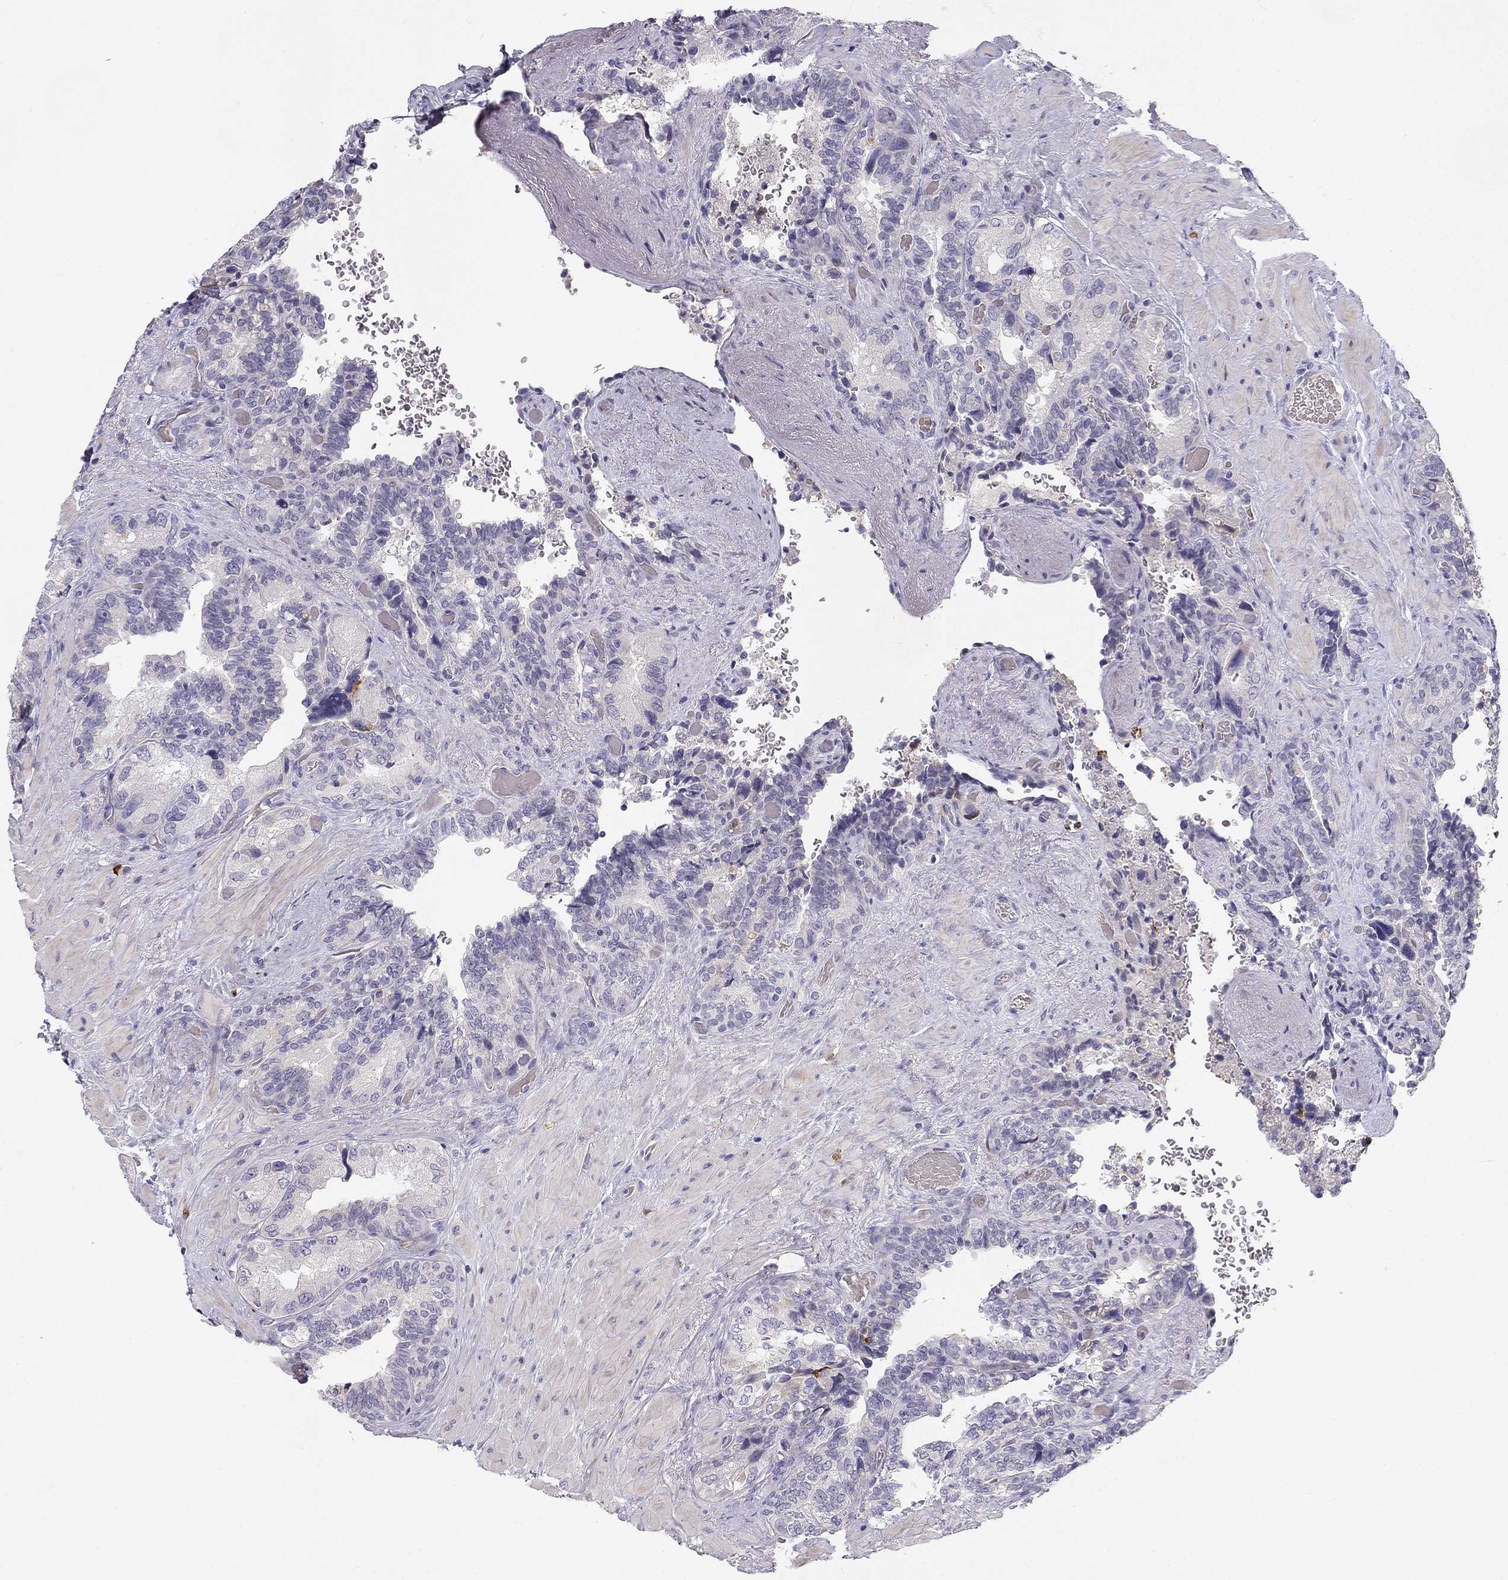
{"staining": {"intensity": "negative", "quantity": "none", "location": "none"}, "tissue": "seminal vesicle", "cell_type": "Glandular cells", "image_type": "normal", "snomed": [{"axis": "morphology", "description": "Normal tissue, NOS"}, {"axis": "topography", "description": "Seminal veicle"}], "caption": "Immunohistochemical staining of unremarkable seminal vesicle displays no significant expression in glandular cells. Nuclei are stained in blue.", "gene": "SLC6A4", "patient": {"sex": "male", "age": 69}}